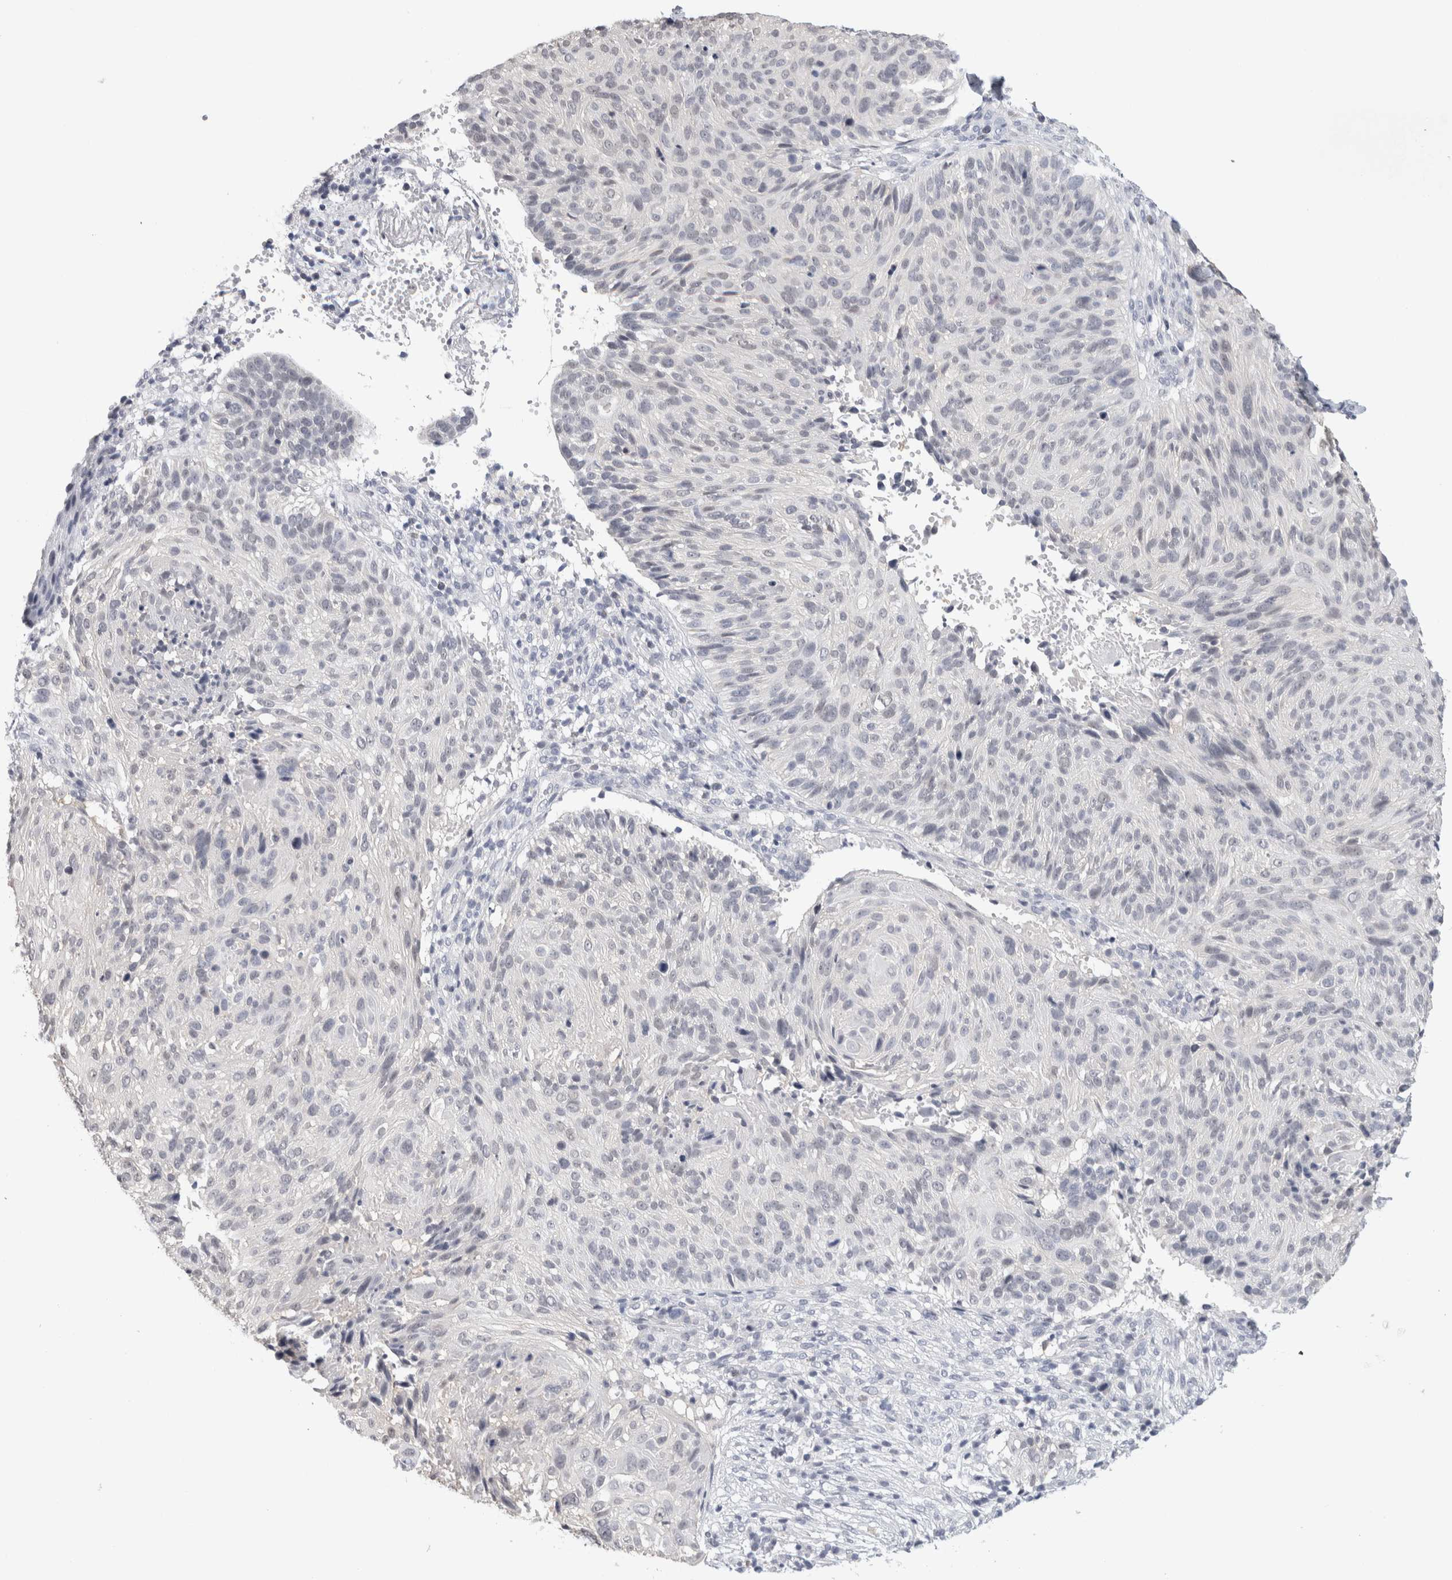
{"staining": {"intensity": "negative", "quantity": "none", "location": "none"}, "tissue": "cervical cancer", "cell_type": "Tumor cells", "image_type": "cancer", "snomed": [{"axis": "morphology", "description": "Squamous cell carcinoma, NOS"}, {"axis": "topography", "description": "Cervix"}], "caption": "This image is of cervical cancer stained with IHC to label a protein in brown with the nuclei are counter-stained blue. There is no staining in tumor cells.", "gene": "TONSL", "patient": {"sex": "female", "age": 74}}